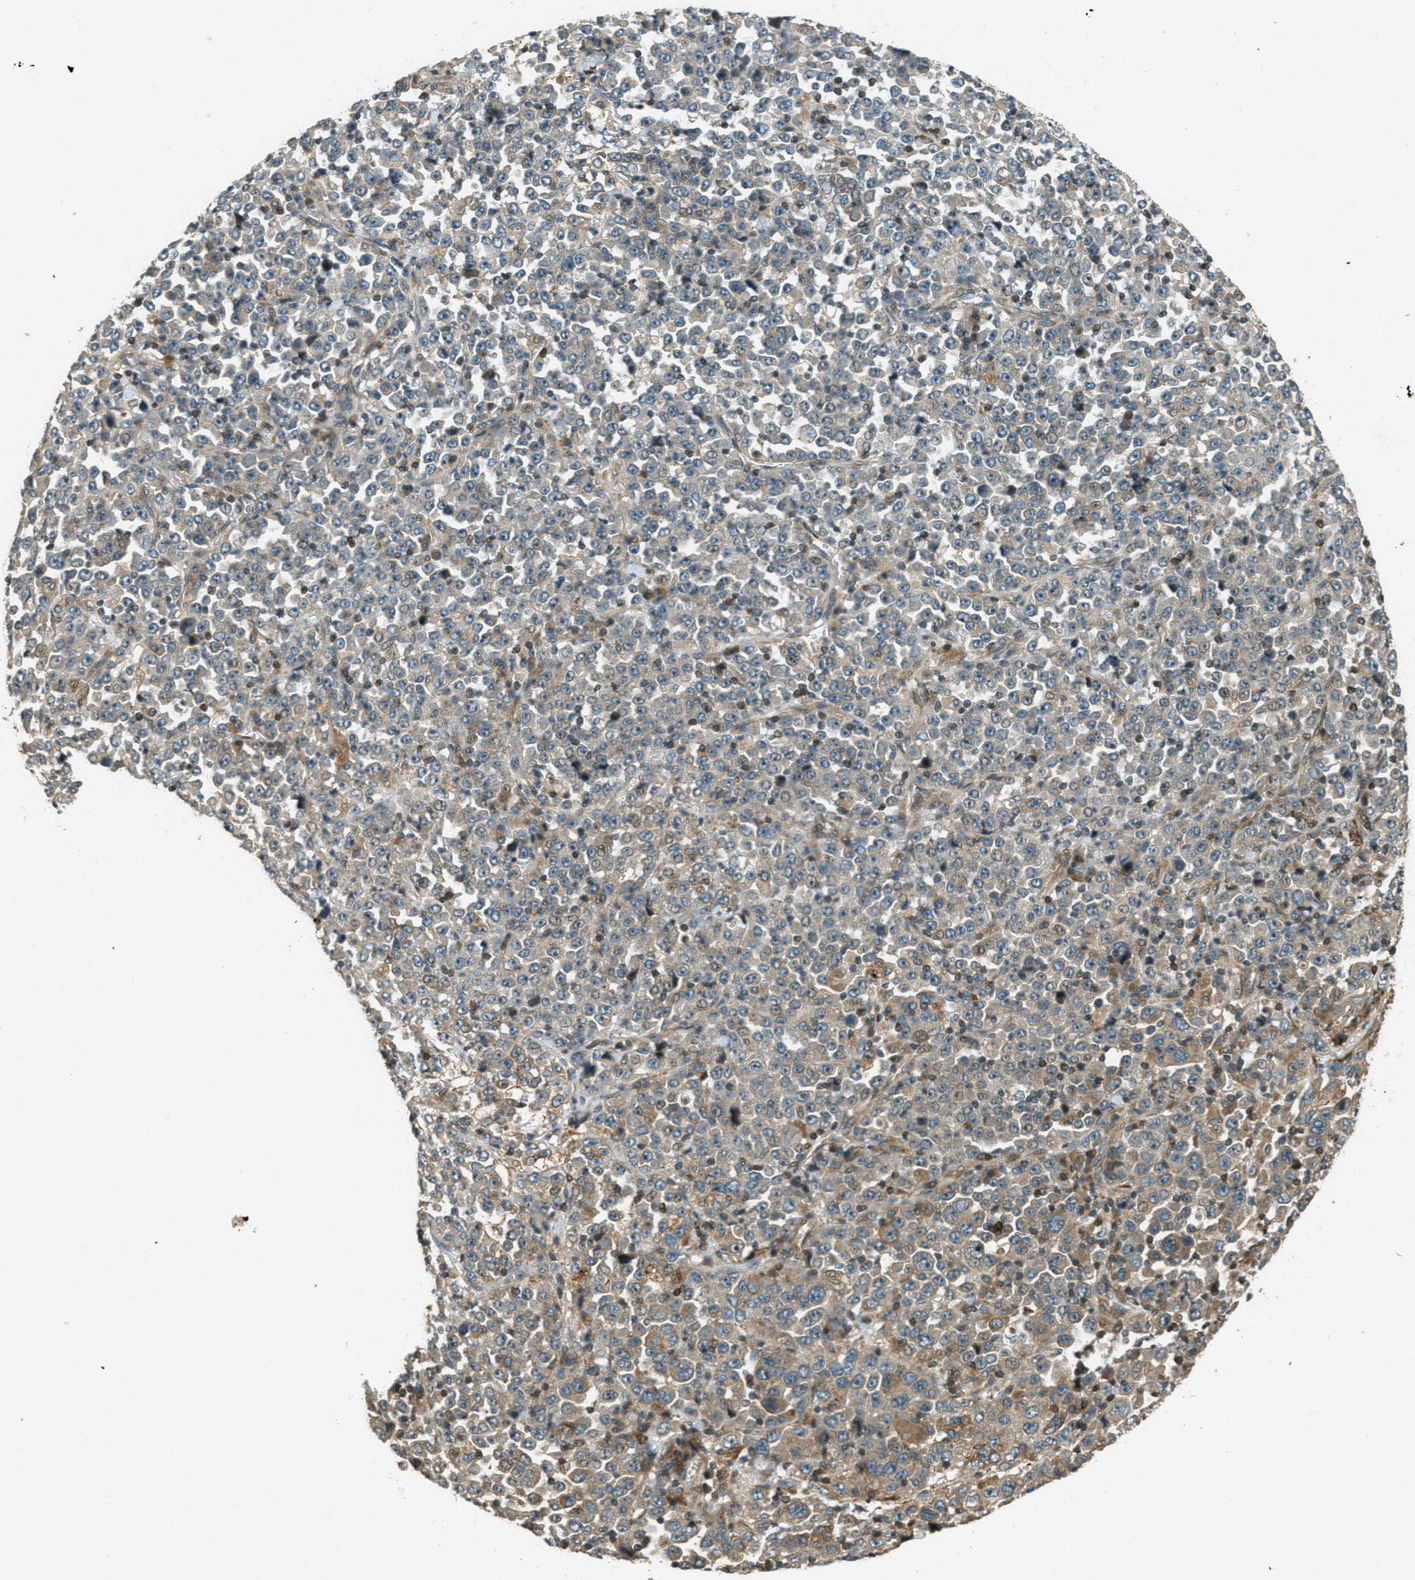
{"staining": {"intensity": "weak", "quantity": "25%-75%", "location": "cytoplasmic/membranous"}, "tissue": "stomach cancer", "cell_type": "Tumor cells", "image_type": "cancer", "snomed": [{"axis": "morphology", "description": "Normal tissue, NOS"}, {"axis": "morphology", "description": "Adenocarcinoma, NOS"}, {"axis": "topography", "description": "Stomach, upper"}, {"axis": "topography", "description": "Stomach"}], "caption": "Adenocarcinoma (stomach) stained for a protein (brown) shows weak cytoplasmic/membranous positive positivity in approximately 25%-75% of tumor cells.", "gene": "PTPN23", "patient": {"sex": "male", "age": 59}}